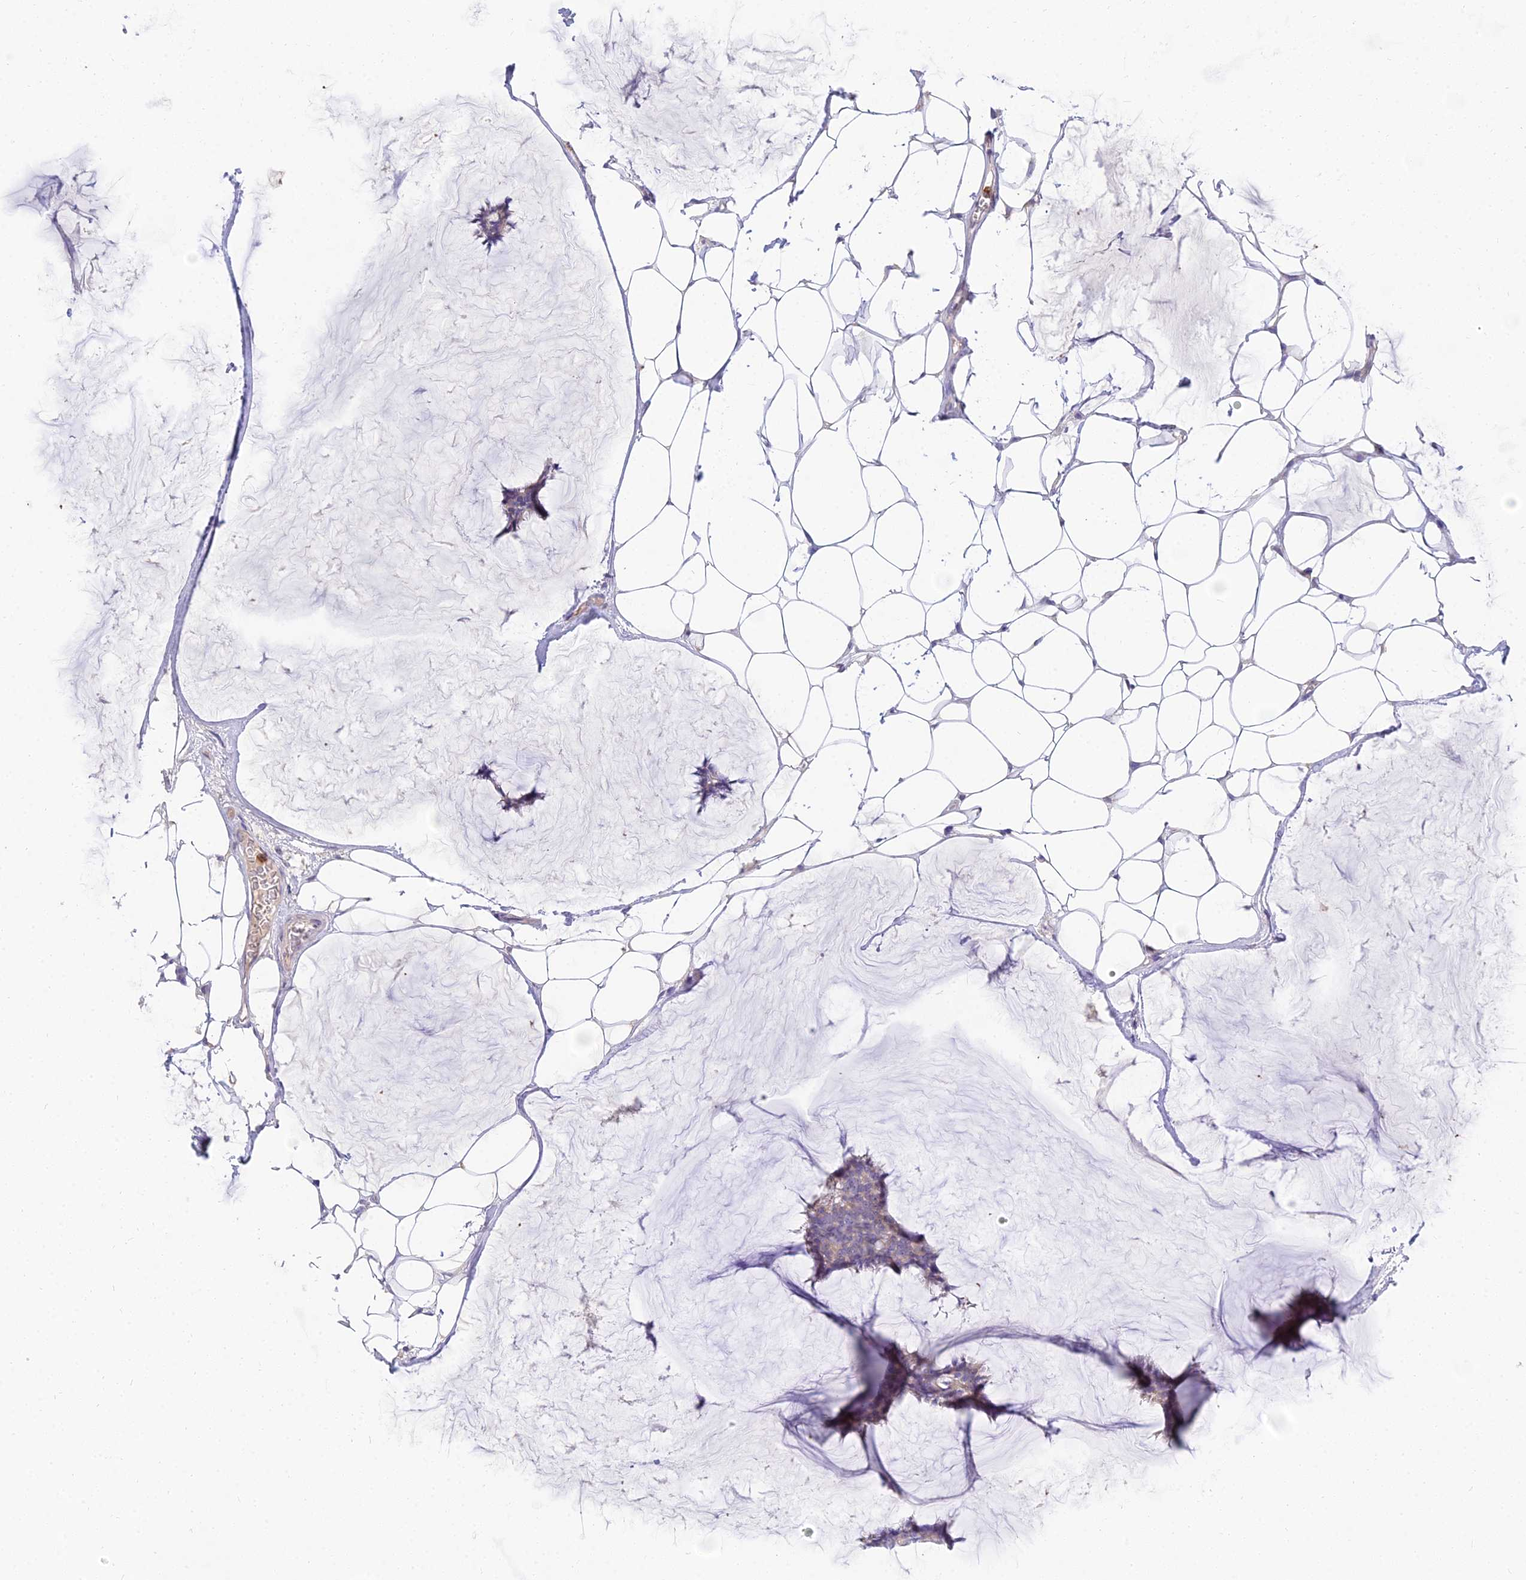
{"staining": {"intensity": "weak", "quantity": "25%-75%", "location": "cytoplasmic/membranous"}, "tissue": "breast cancer", "cell_type": "Tumor cells", "image_type": "cancer", "snomed": [{"axis": "morphology", "description": "Duct carcinoma"}, {"axis": "topography", "description": "Breast"}], "caption": "Weak cytoplasmic/membranous staining is present in about 25%-75% of tumor cells in intraductal carcinoma (breast).", "gene": "VWC2L", "patient": {"sex": "female", "age": 93}}